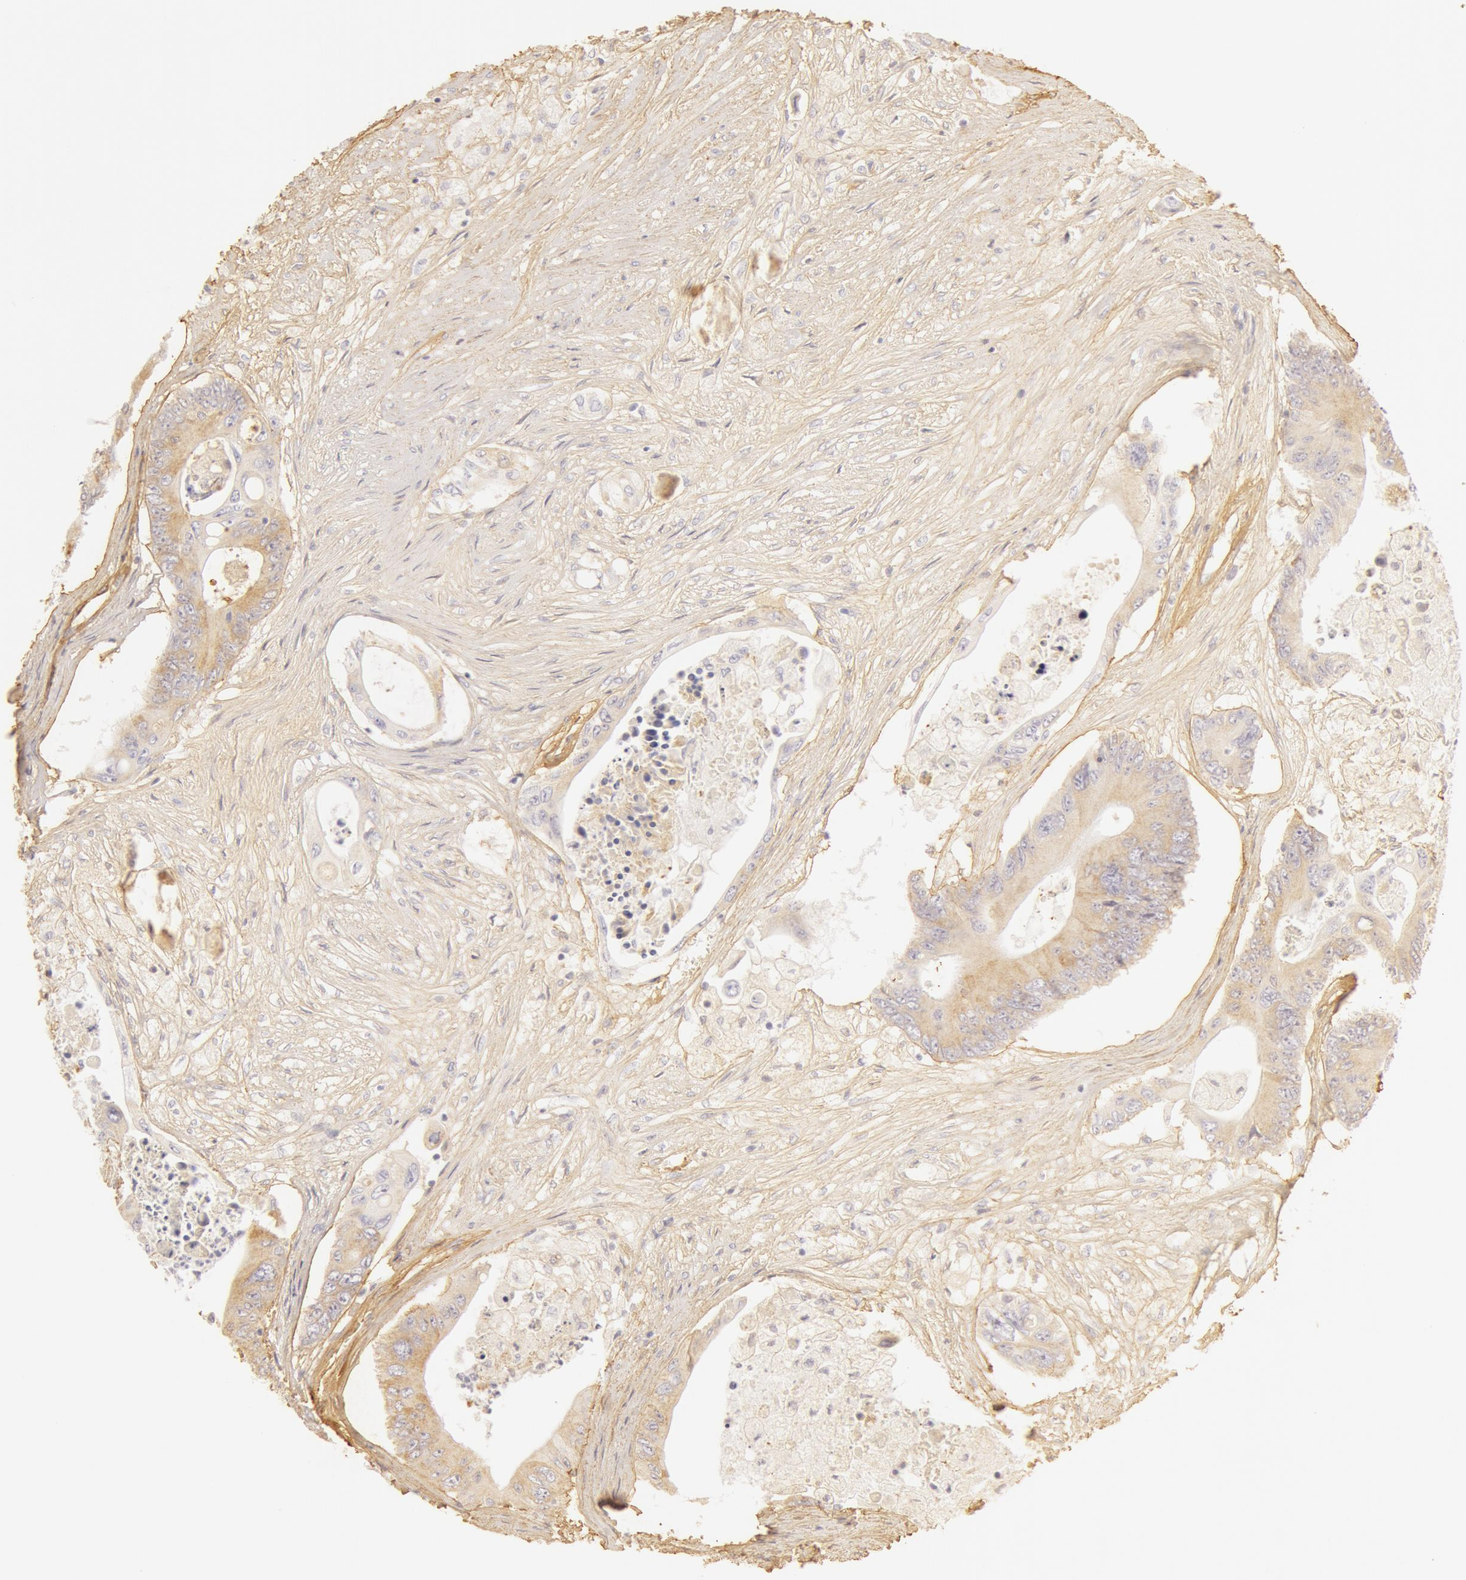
{"staining": {"intensity": "weak", "quantity": "25%-75%", "location": "cytoplasmic/membranous"}, "tissue": "colorectal cancer", "cell_type": "Tumor cells", "image_type": "cancer", "snomed": [{"axis": "morphology", "description": "Adenocarcinoma, NOS"}, {"axis": "topography", "description": "Colon"}], "caption": "A brown stain highlights weak cytoplasmic/membranous staining of a protein in colorectal cancer tumor cells.", "gene": "COL4A1", "patient": {"sex": "male", "age": 65}}